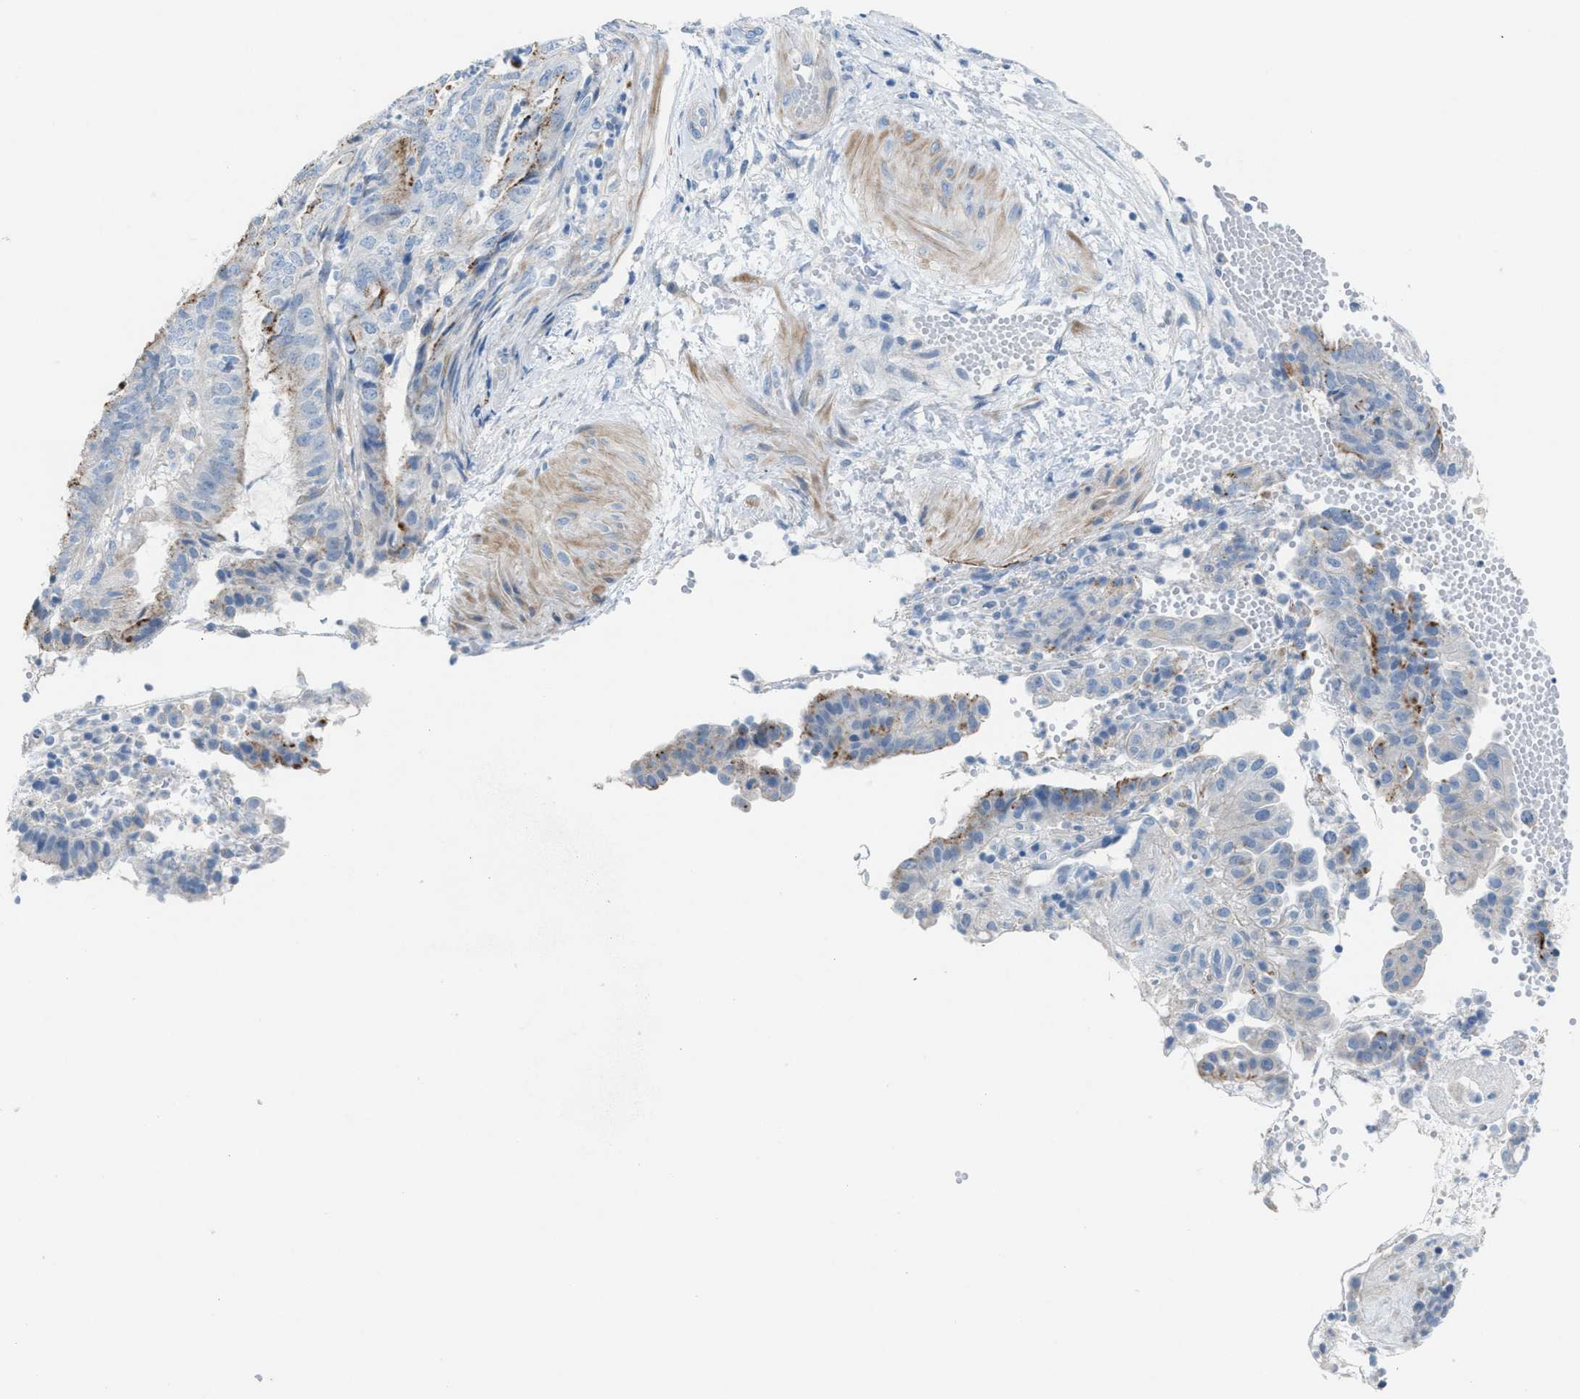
{"staining": {"intensity": "moderate", "quantity": "<25%", "location": "cytoplasmic/membranous"}, "tissue": "endometrial cancer", "cell_type": "Tumor cells", "image_type": "cancer", "snomed": [{"axis": "morphology", "description": "Adenocarcinoma, NOS"}, {"axis": "topography", "description": "Endometrium"}], "caption": "High-magnification brightfield microscopy of endometrial adenocarcinoma stained with DAB (3,3'-diaminobenzidine) (brown) and counterstained with hematoxylin (blue). tumor cells exhibit moderate cytoplasmic/membranous staining is seen in approximately<25% of cells.", "gene": "ASPA", "patient": {"sex": "female", "age": 51}}